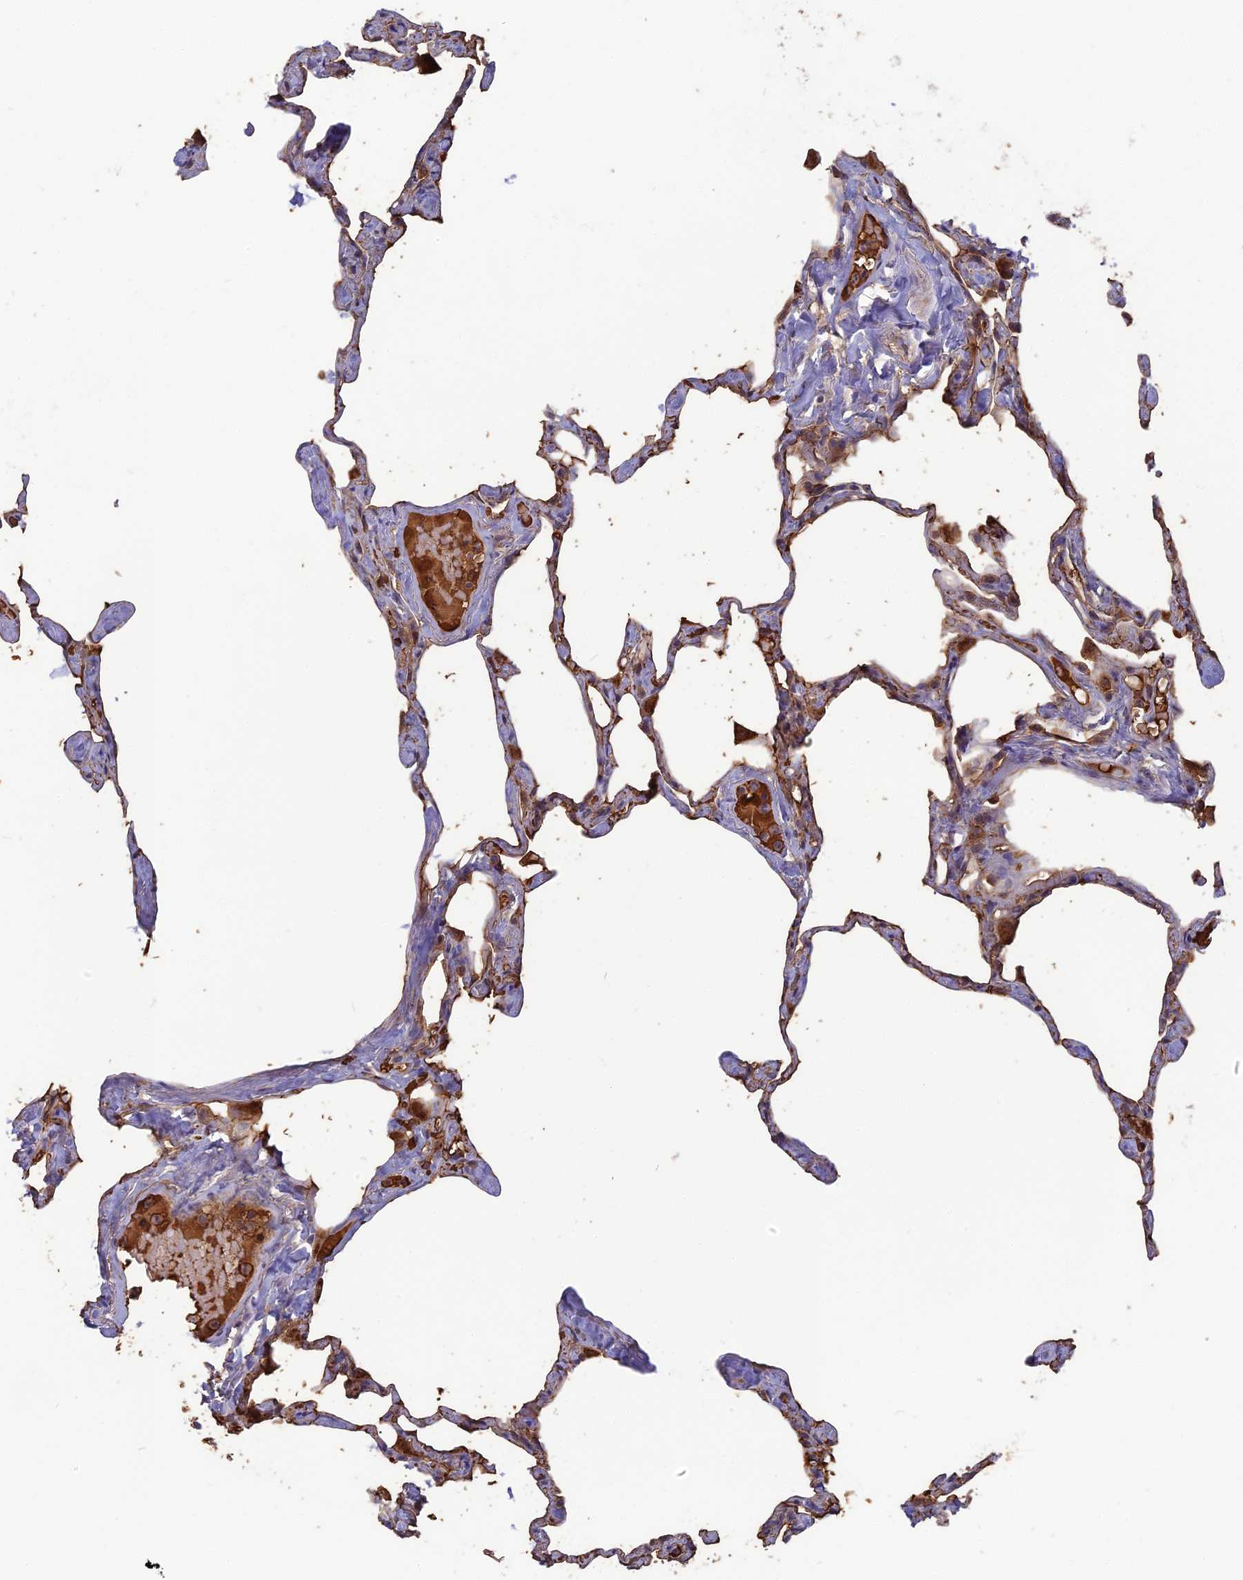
{"staining": {"intensity": "strong", "quantity": "25%-75%", "location": "cytoplasmic/membranous"}, "tissue": "lung", "cell_type": "Alveolar cells", "image_type": "normal", "snomed": [{"axis": "morphology", "description": "Normal tissue, NOS"}, {"axis": "topography", "description": "Lung"}], "caption": "Protein staining shows strong cytoplasmic/membranous positivity in approximately 25%-75% of alveolar cells in normal lung. (Stains: DAB in brown, nuclei in blue, Microscopy: brightfield microscopy at high magnification).", "gene": "ERMAP", "patient": {"sex": "male", "age": 65}}